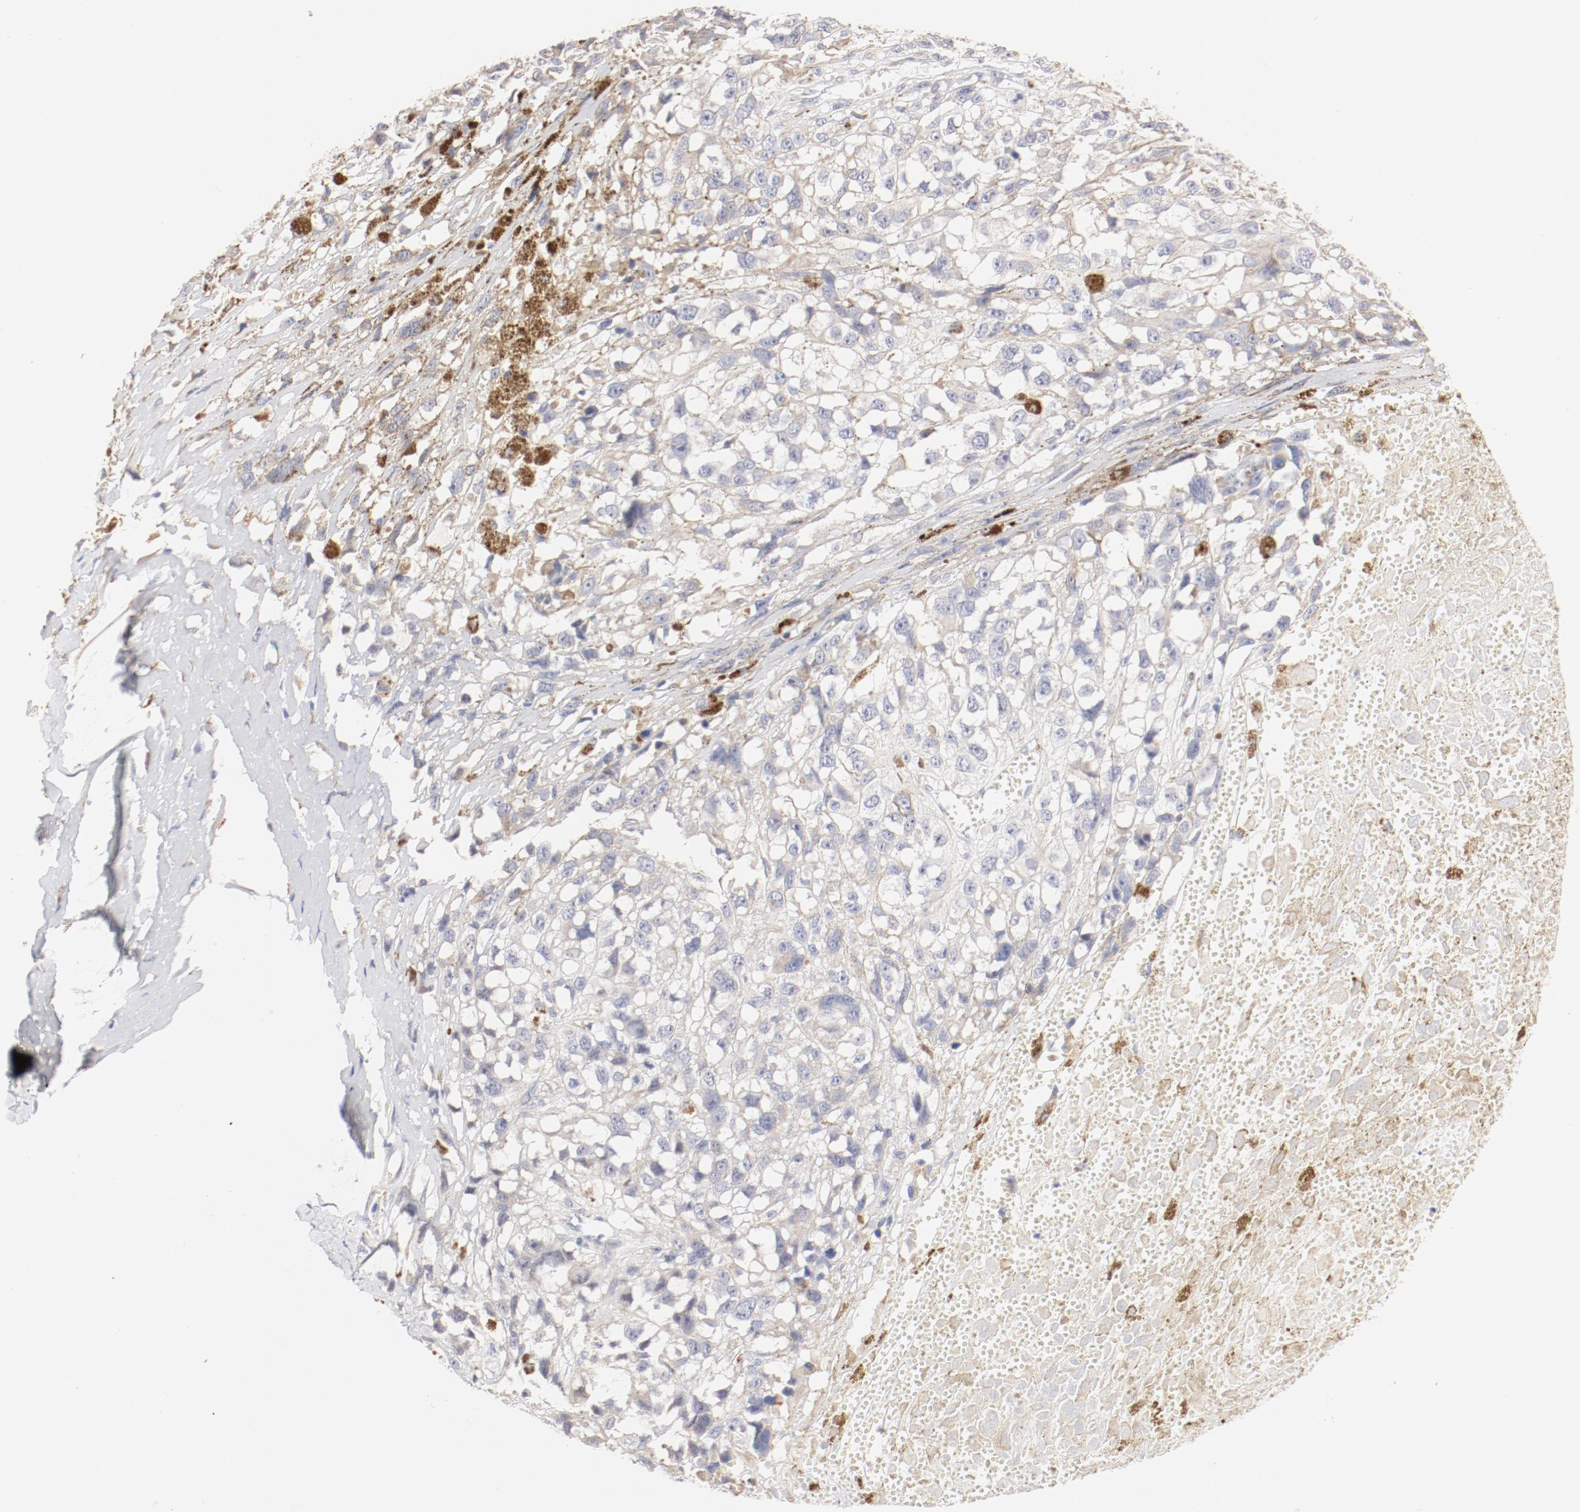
{"staining": {"intensity": "negative", "quantity": "none", "location": "none"}, "tissue": "melanoma", "cell_type": "Tumor cells", "image_type": "cancer", "snomed": [{"axis": "morphology", "description": "Malignant melanoma, Metastatic site"}, {"axis": "topography", "description": "Lymph node"}], "caption": "DAB (3,3'-diaminobenzidine) immunohistochemical staining of malignant melanoma (metastatic site) demonstrates no significant expression in tumor cells. The staining was performed using DAB to visualize the protein expression in brown, while the nuclei were stained in blue with hematoxylin (Magnification: 20x).", "gene": "CTSH", "patient": {"sex": "male", "age": 59}}